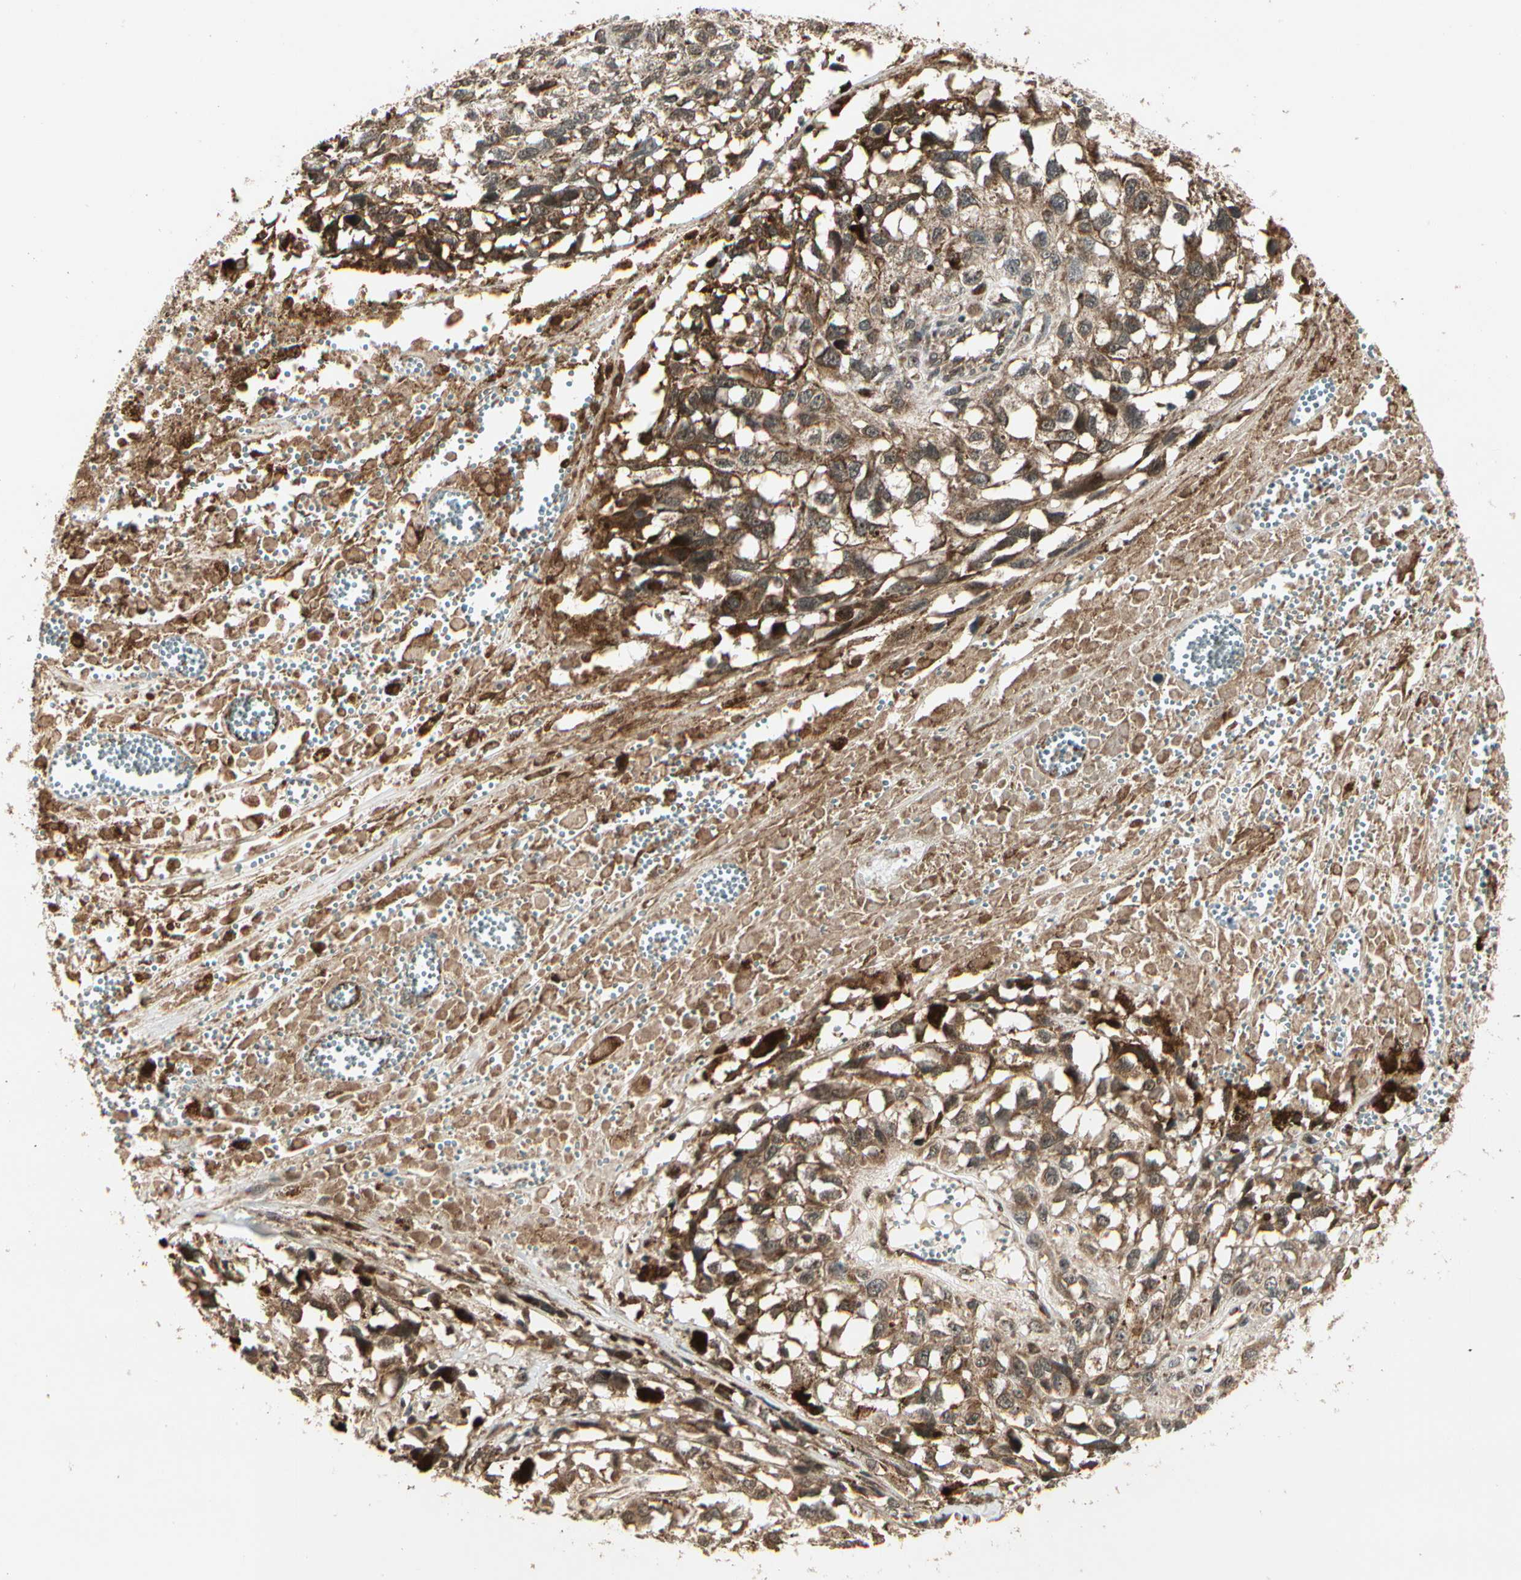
{"staining": {"intensity": "strong", "quantity": ">75%", "location": "cytoplasmic/membranous"}, "tissue": "melanoma", "cell_type": "Tumor cells", "image_type": "cancer", "snomed": [{"axis": "morphology", "description": "Malignant melanoma, Metastatic site"}, {"axis": "topography", "description": "Lymph node"}], "caption": "High-power microscopy captured an immunohistochemistry (IHC) image of malignant melanoma (metastatic site), revealing strong cytoplasmic/membranous staining in approximately >75% of tumor cells.", "gene": "GLUL", "patient": {"sex": "male", "age": 59}}